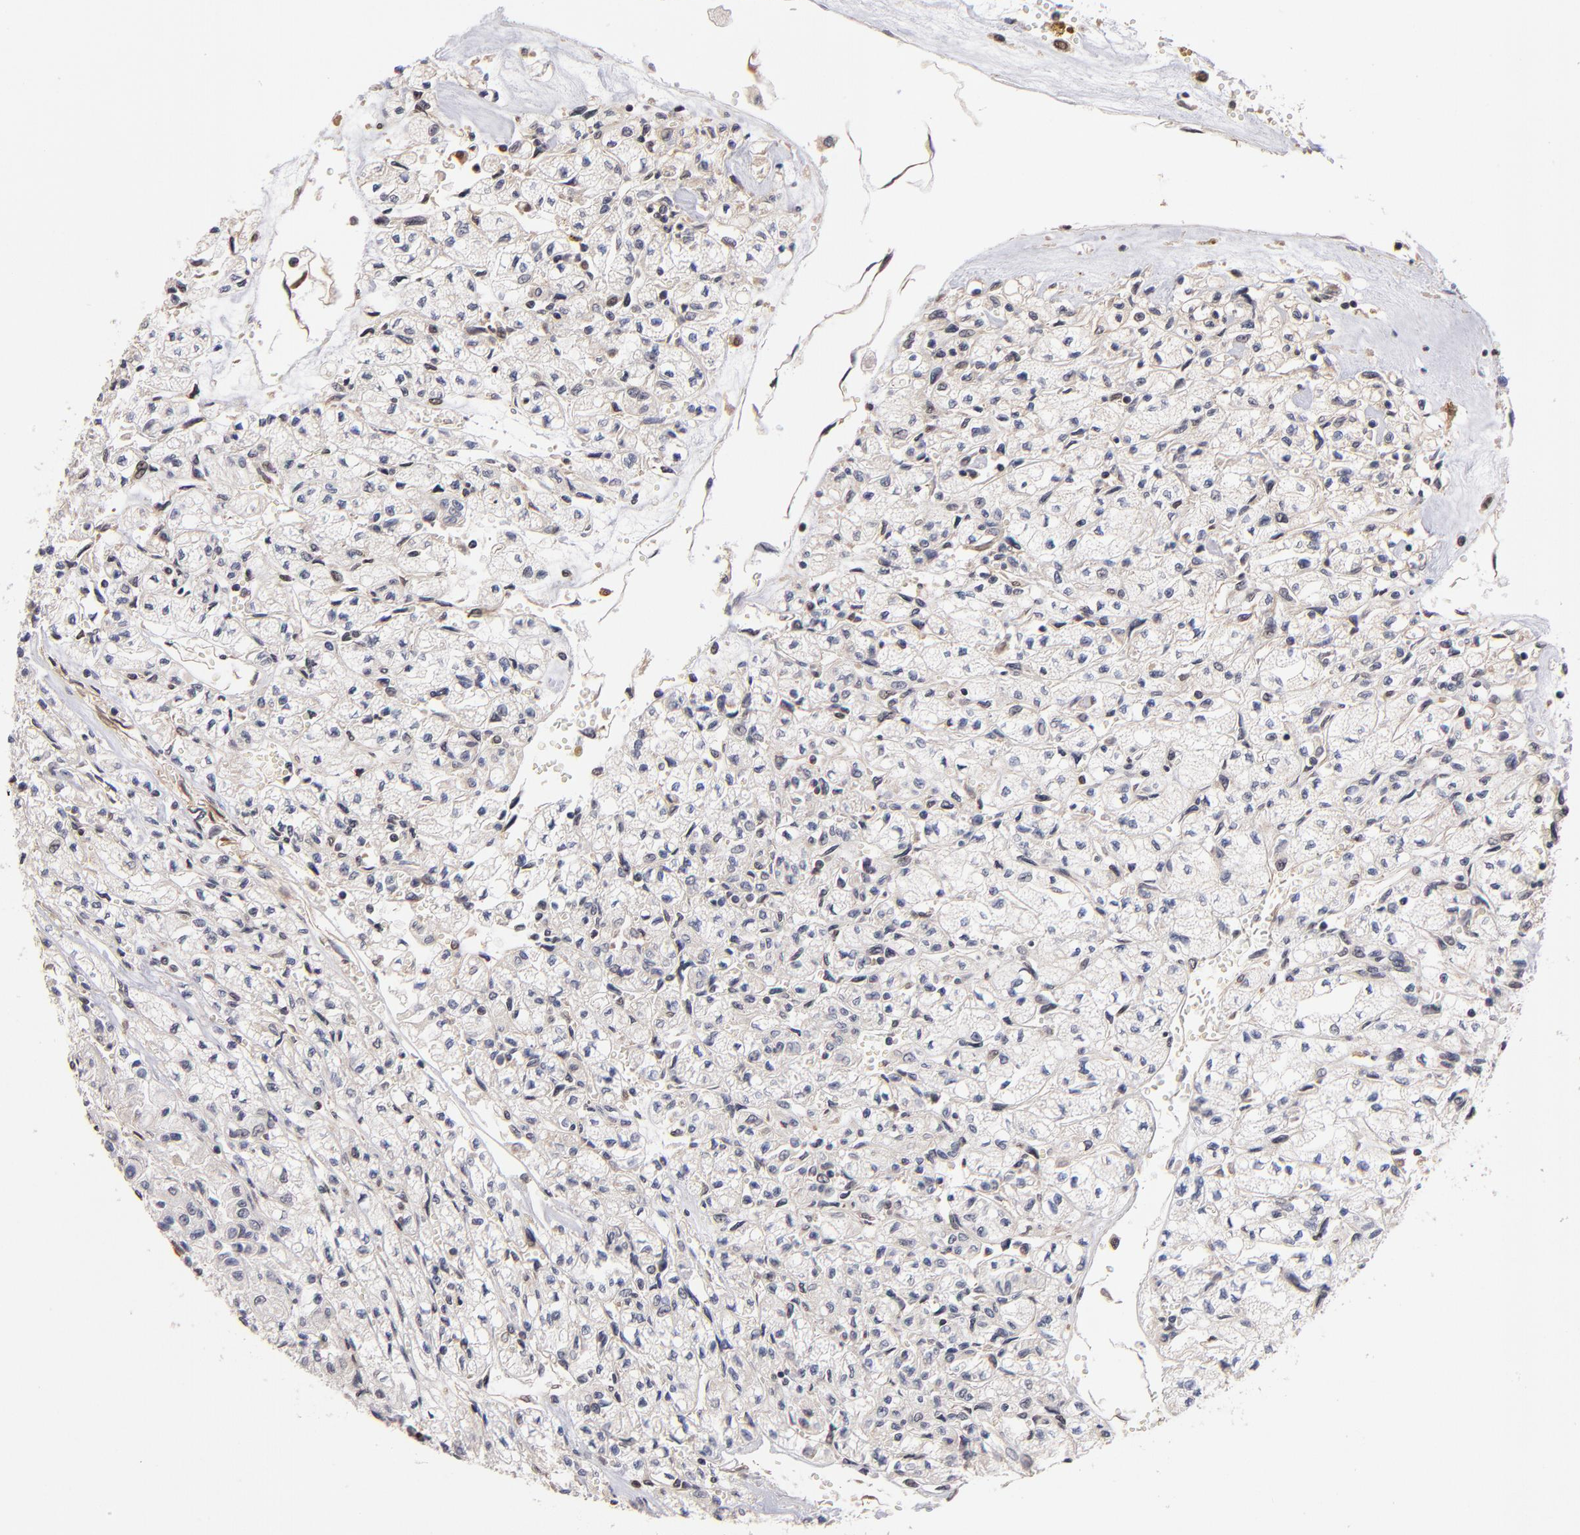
{"staining": {"intensity": "negative", "quantity": "none", "location": "none"}, "tissue": "renal cancer", "cell_type": "Tumor cells", "image_type": "cancer", "snomed": [{"axis": "morphology", "description": "Adenocarcinoma, NOS"}, {"axis": "topography", "description": "Kidney"}], "caption": "Tumor cells are negative for brown protein staining in renal cancer.", "gene": "PSMD10", "patient": {"sex": "male", "age": 78}}